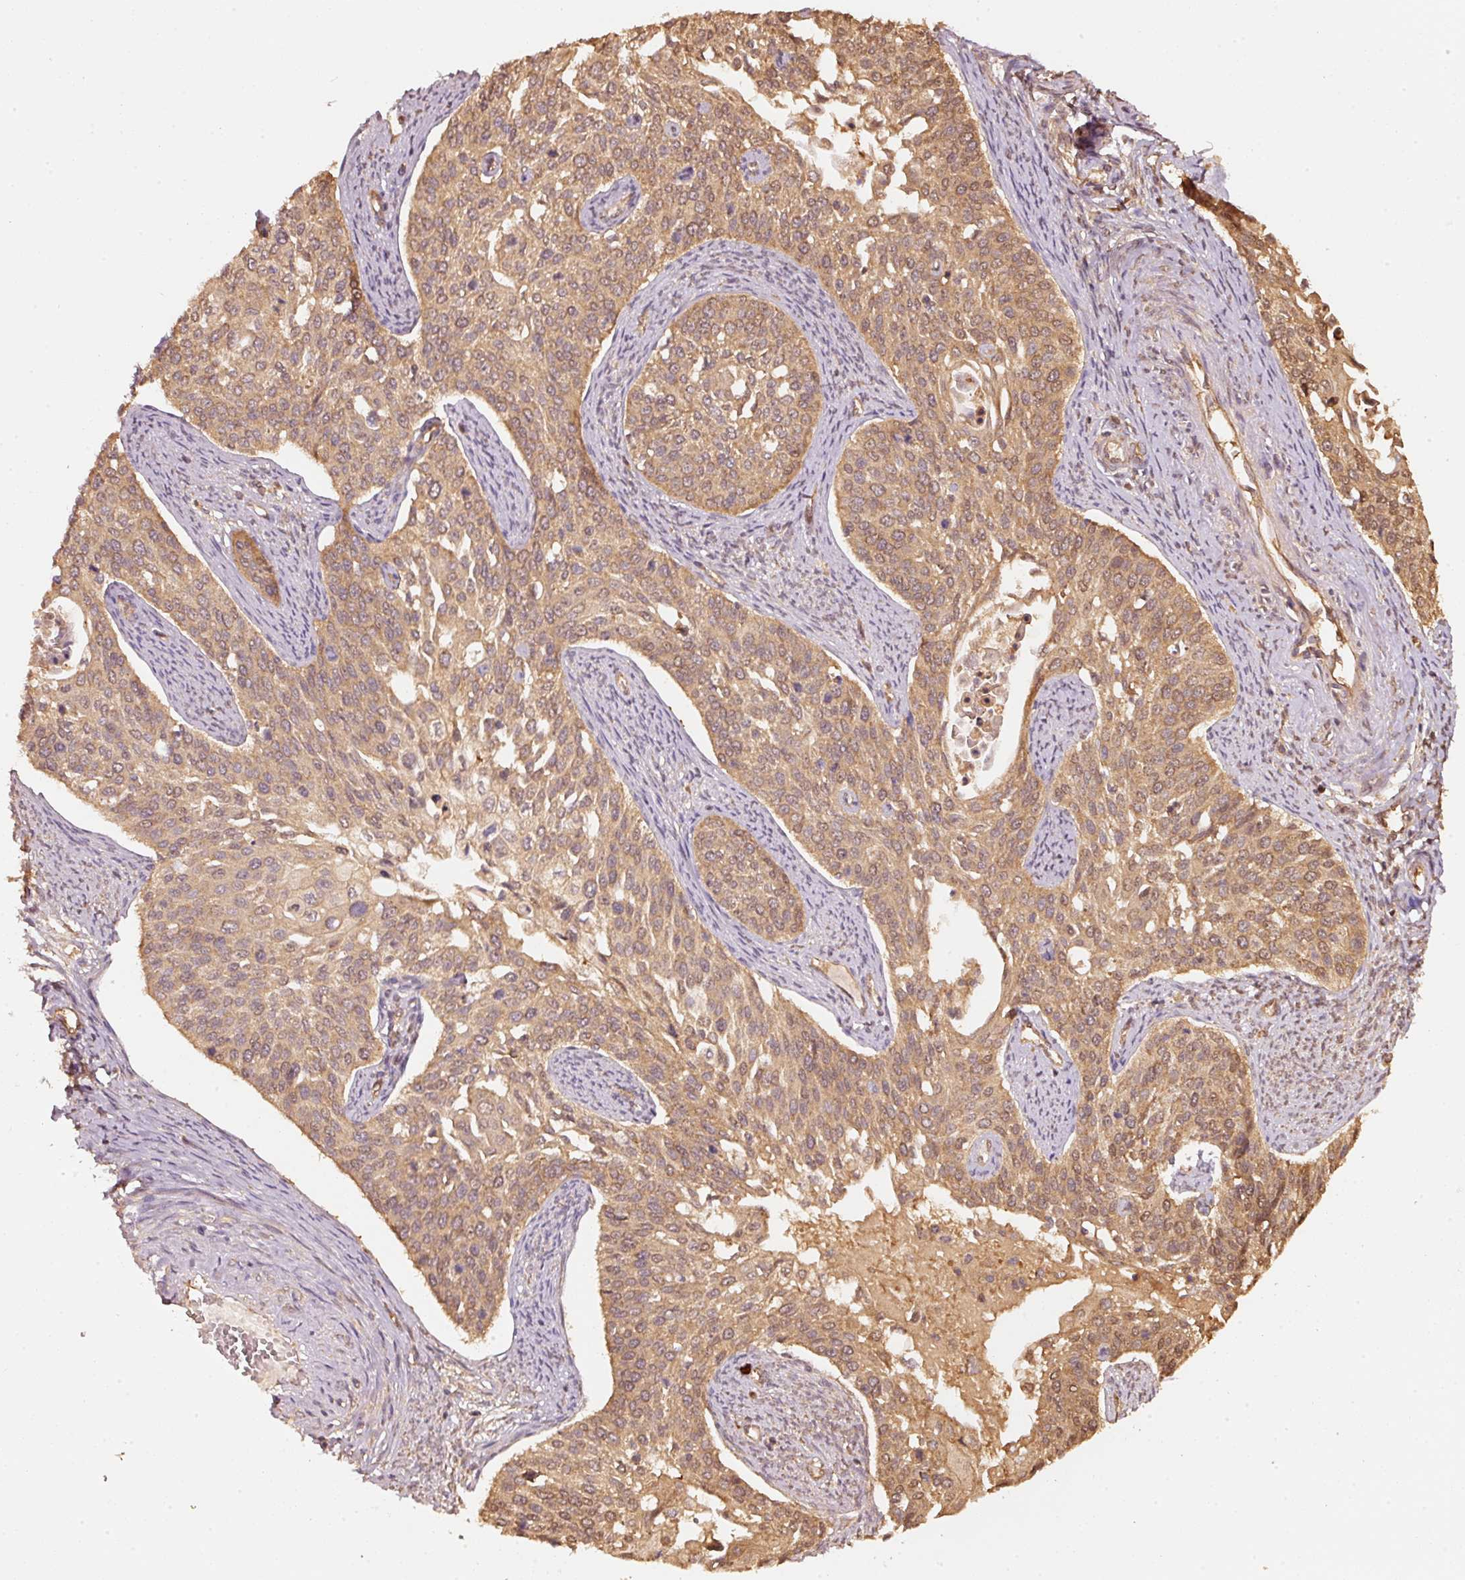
{"staining": {"intensity": "moderate", "quantity": ">75%", "location": "cytoplasmic/membranous"}, "tissue": "cervical cancer", "cell_type": "Tumor cells", "image_type": "cancer", "snomed": [{"axis": "morphology", "description": "Squamous cell carcinoma, NOS"}, {"axis": "topography", "description": "Cervix"}], "caption": "IHC staining of cervical cancer, which reveals medium levels of moderate cytoplasmic/membranous staining in about >75% of tumor cells indicating moderate cytoplasmic/membranous protein positivity. The staining was performed using DAB (brown) for protein detection and nuclei were counterstained in hematoxylin (blue).", "gene": "STAU1", "patient": {"sex": "female", "age": 44}}